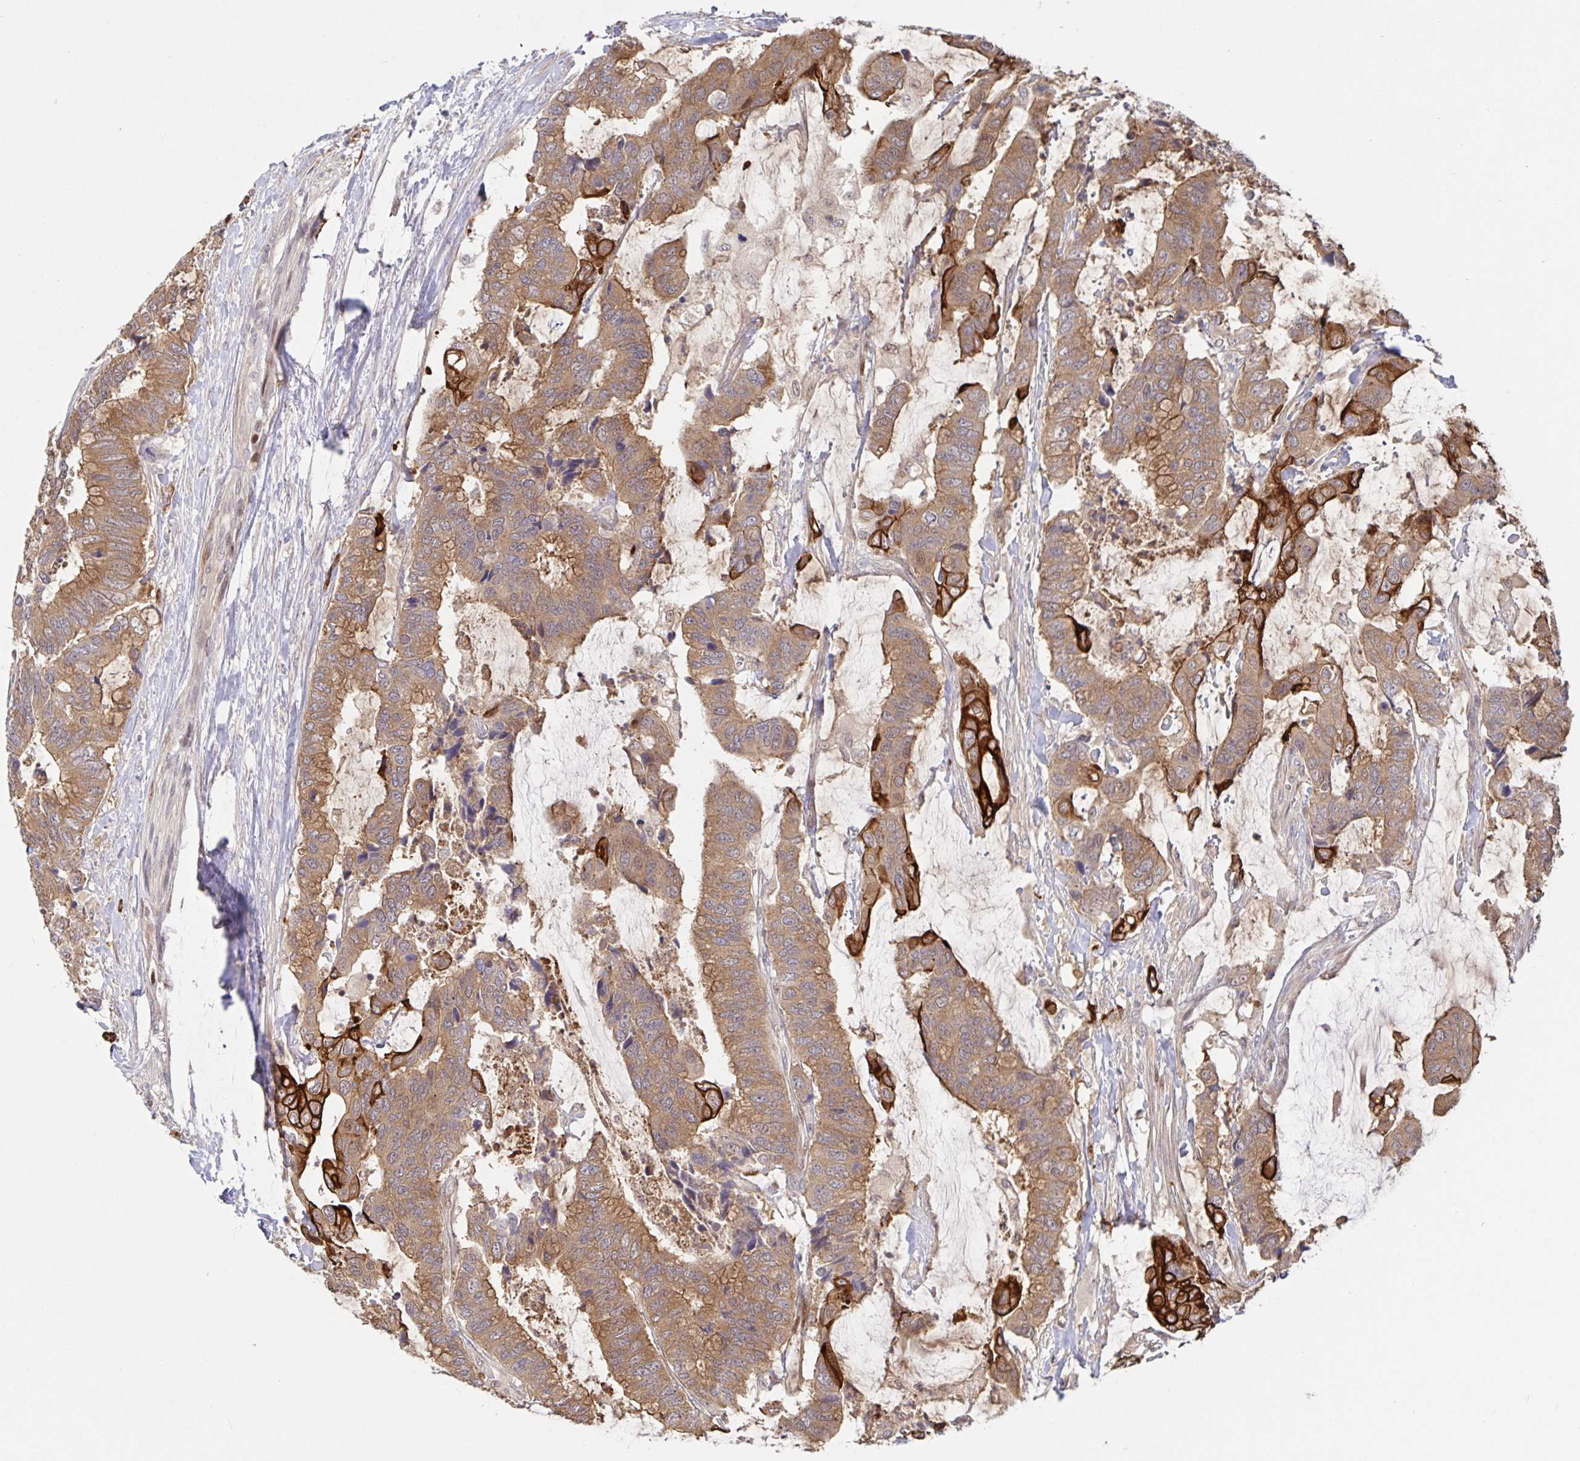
{"staining": {"intensity": "moderate", "quantity": ">75%", "location": "cytoplasmic/membranous"}, "tissue": "colorectal cancer", "cell_type": "Tumor cells", "image_type": "cancer", "snomed": [{"axis": "morphology", "description": "Adenocarcinoma, NOS"}, {"axis": "topography", "description": "Rectum"}], "caption": "Colorectal adenocarcinoma tissue exhibits moderate cytoplasmic/membranous expression in about >75% of tumor cells", "gene": "AACS", "patient": {"sex": "female", "age": 59}}